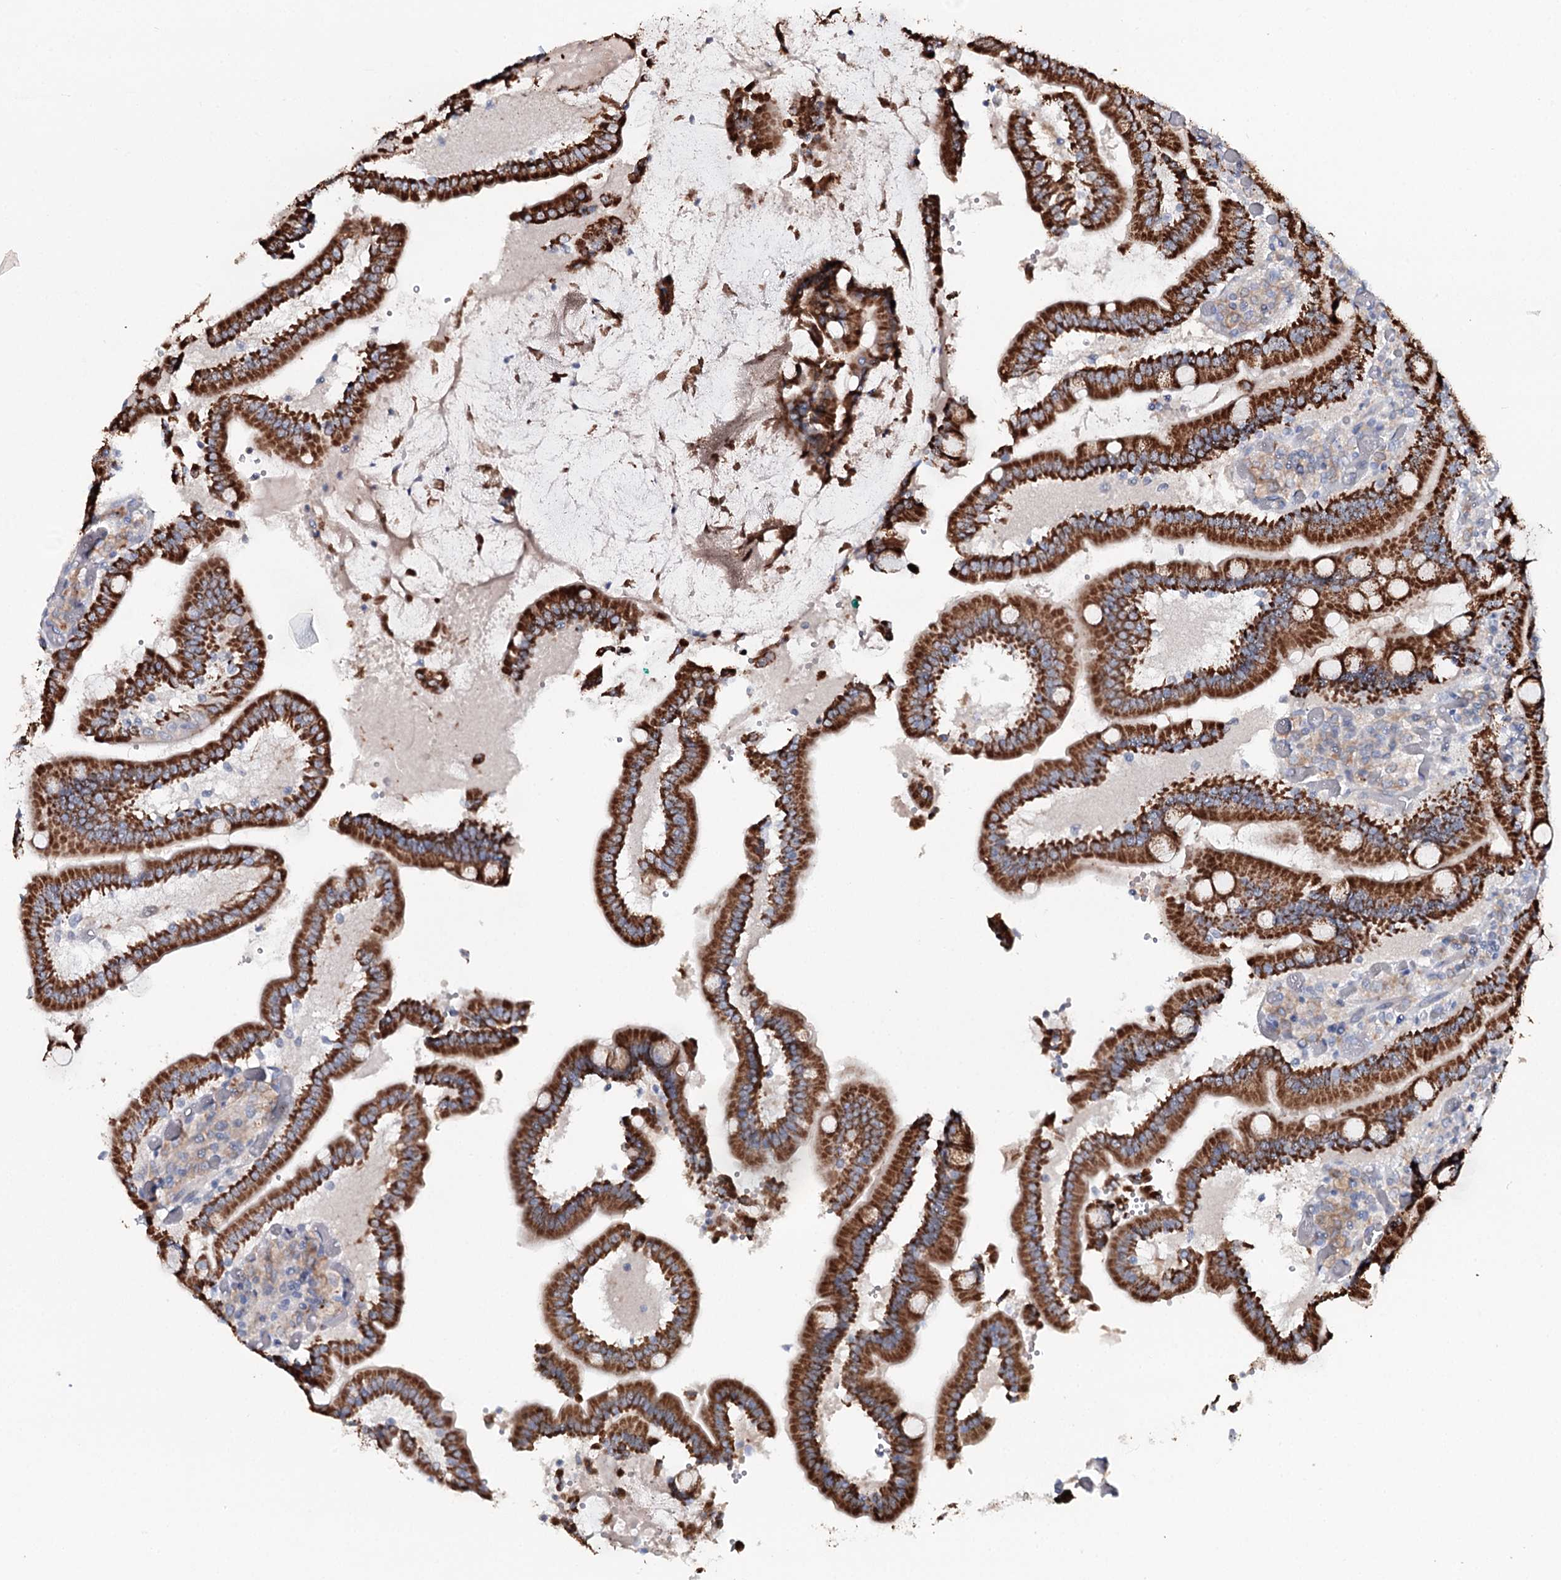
{"staining": {"intensity": "strong", "quantity": ">75%", "location": "cytoplasmic/membranous"}, "tissue": "duodenum", "cell_type": "Glandular cells", "image_type": "normal", "snomed": [{"axis": "morphology", "description": "Normal tissue, NOS"}, {"axis": "topography", "description": "Duodenum"}], "caption": "Strong cytoplasmic/membranous staining for a protein is seen in about >75% of glandular cells of unremarkable duodenum using immunohistochemistry (IHC).", "gene": "DAPK1", "patient": {"sex": "female", "age": 62}}